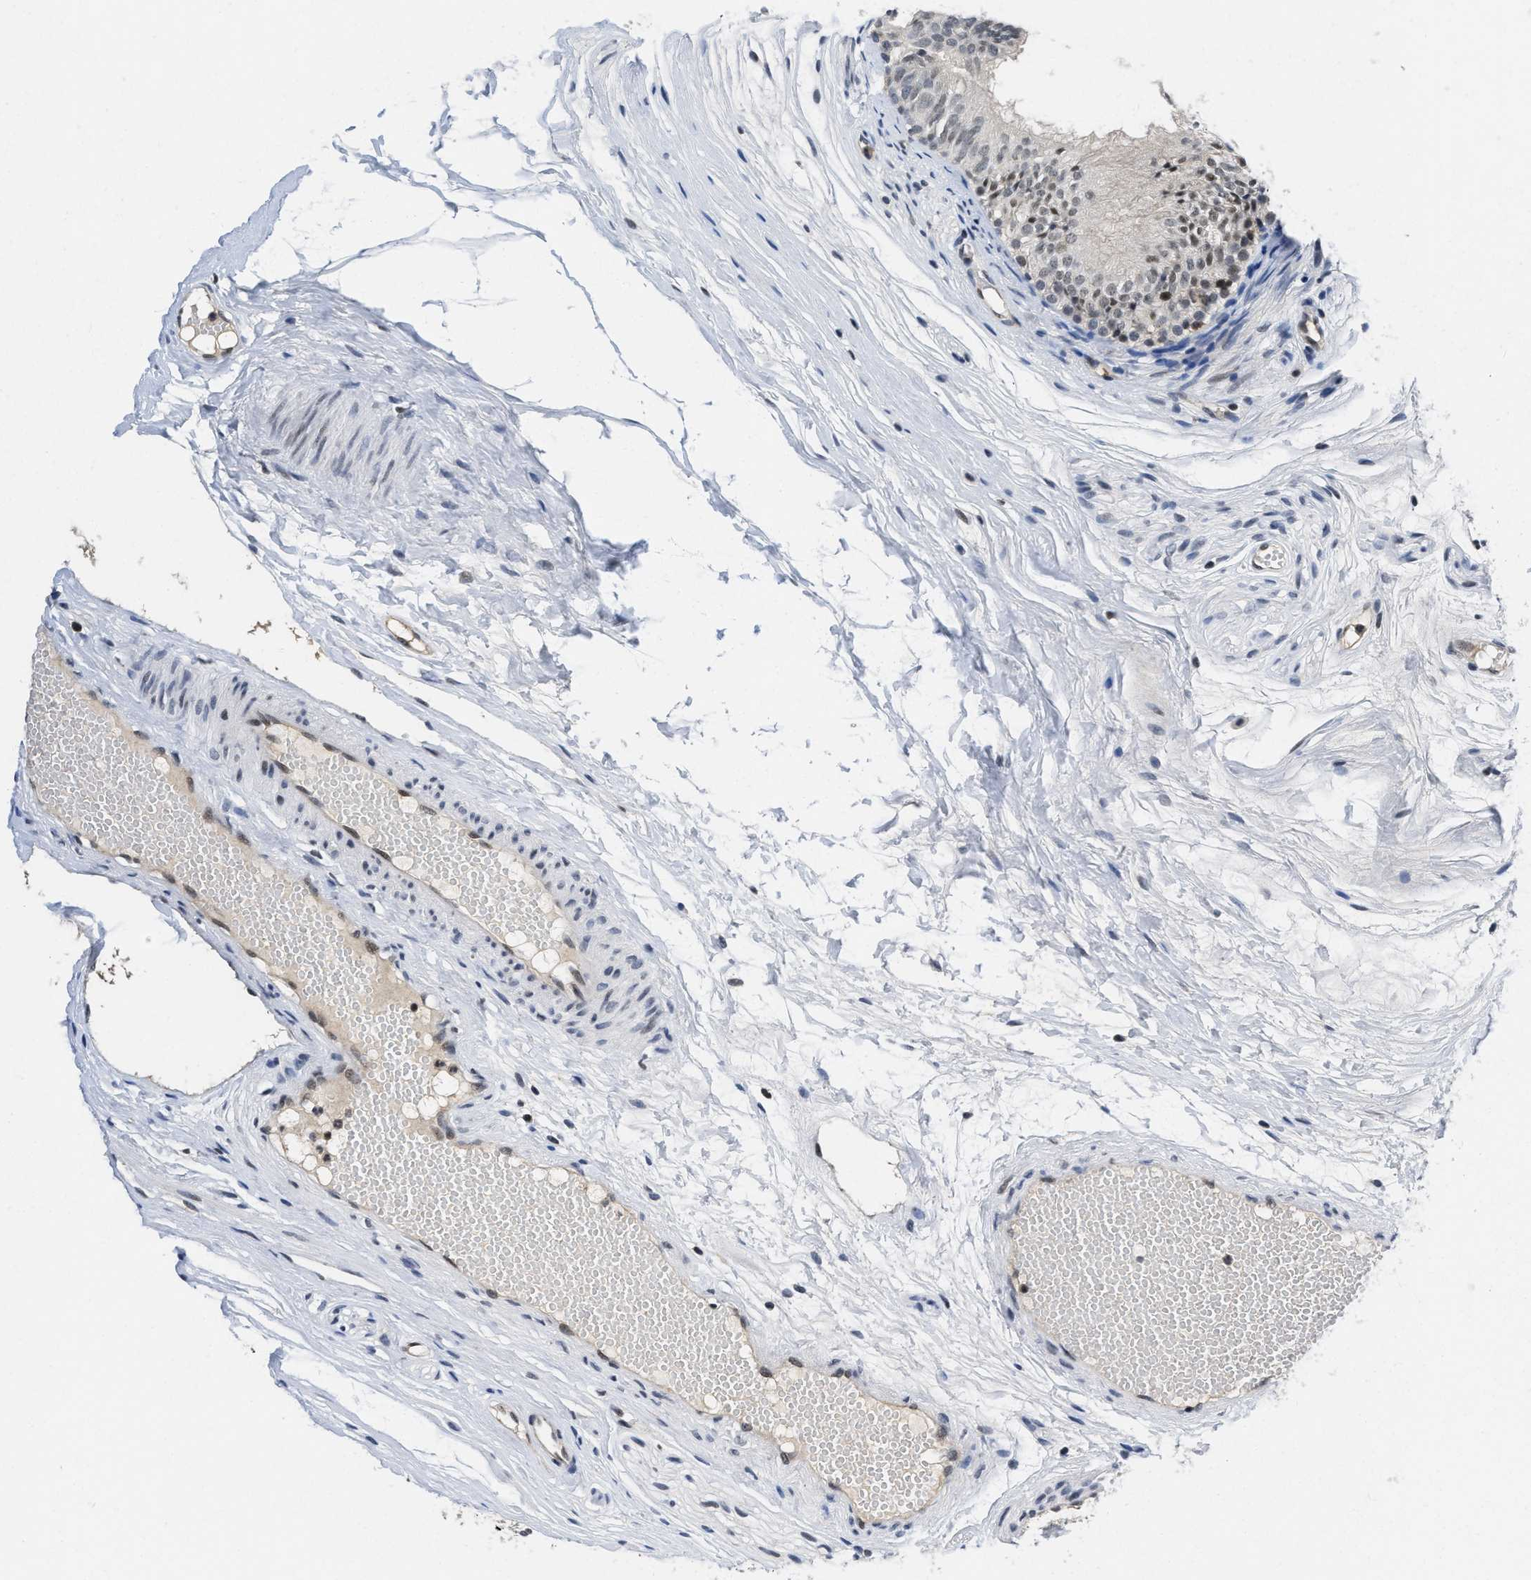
{"staining": {"intensity": "moderate", "quantity": "<25%", "location": "nuclear"}, "tissue": "epididymis", "cell_type": "Glandular cells", "image_type": "normal", "snomed": [{"axis": "morphology", "description": "Normal tissue, NOS"}, {"axis": "morphology", "description": "Atrophy, NOS"}, {"axis": "topography", "description": "Testis"}, {"axis": "topography", "description": "Epididymis"}], "caption": "Glandular cells exhibit low levels of moderate nuclear expression in about <25% of cells in unremarkable human epididymis. (DAB = brown stain, brightfield microscopy at high magnification).", "gene": "HIF1A", "patient": {"sex": "male", "age": 18}}